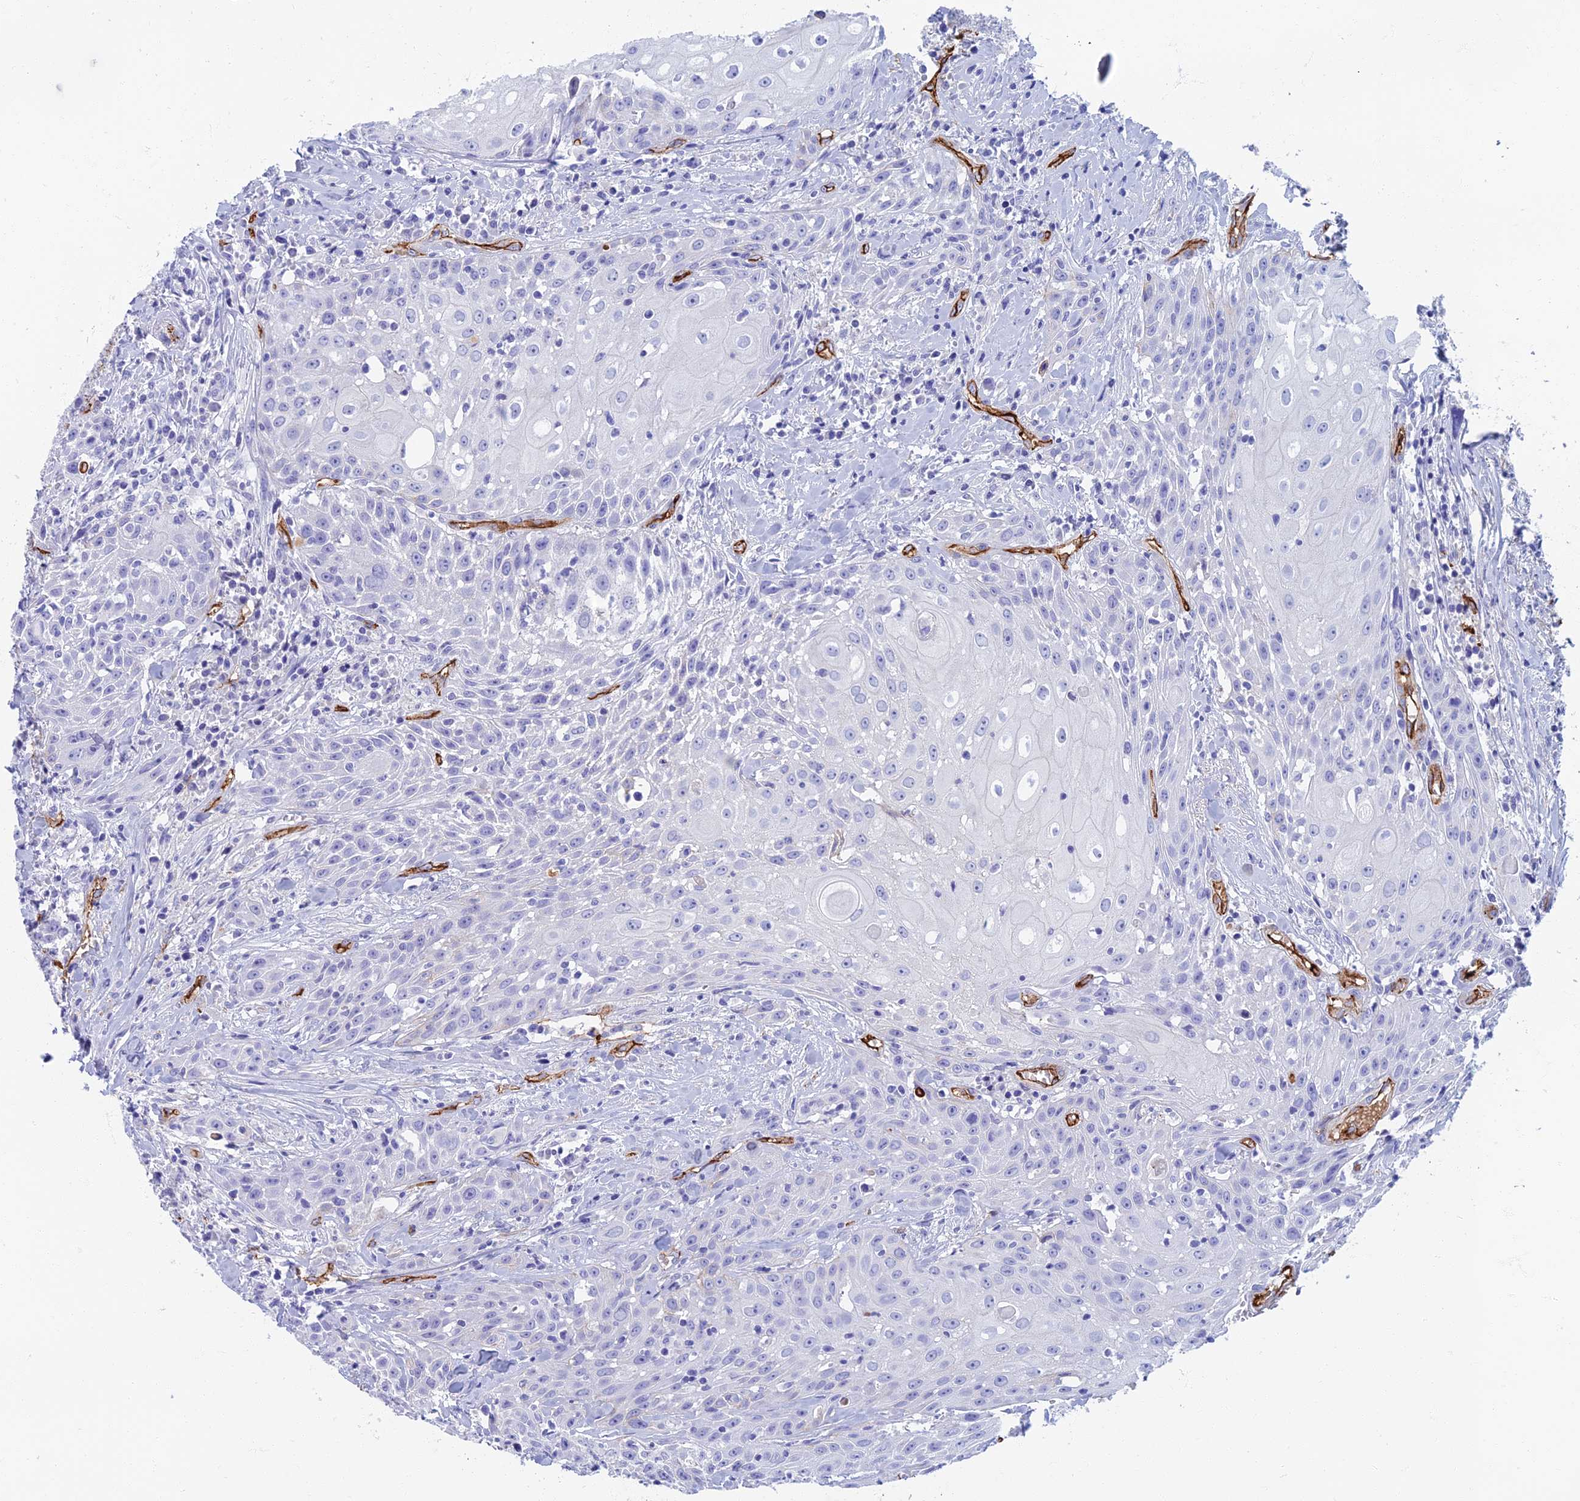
{"staining": {"intensity": "negative", "quantity": "none", "location": "none"}, "tissue": "head and neck cancer", "cell_type": "Tumor cells", "image_type": "cancer", "snomed": [{"axis": "morphology", "description": "Squamous cell carcinoma, NOS"}, {"axis": "topography", "description": "Oral tissue"}, {"axis": "topography", "description": "Head-Neck"}], "caption": "Tumor cells are negative for protein expression in human squamous cell carcinoma (head and neck). The staining was performed using DAB (3,3'-diaminobenzidine) to visualize the protein expression in brown, while the nuclei were stained in blue with hematoxylin (Magnification: 20x).", "gene": "ETFRF1", "patient": {"sex": "female", "age": 82}}